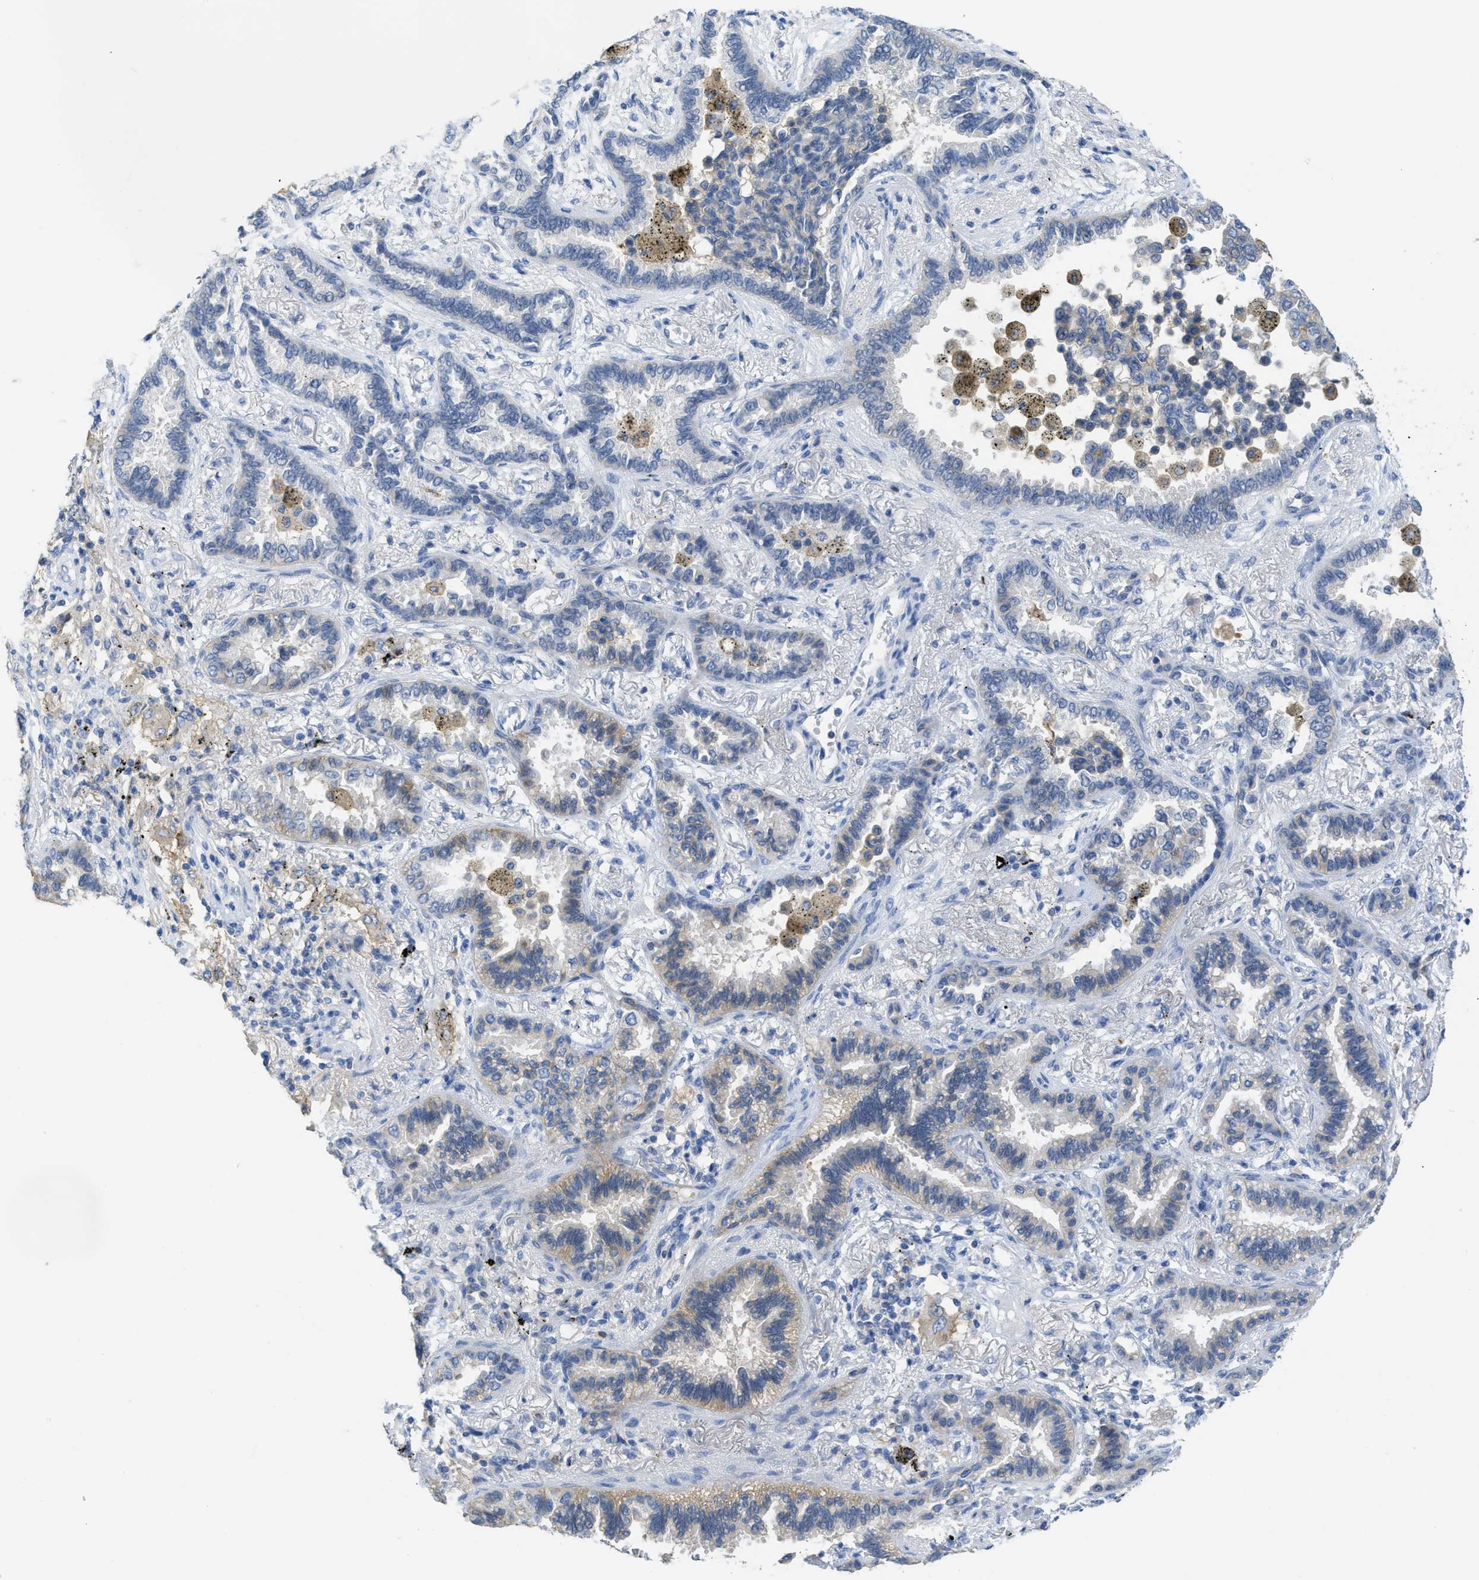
{"staining": {"intensity": "moderate", "quantity": "25%-75%", "location": "cytoplasmic/membranous"}, "tissue": "lung cancer", "cell_type": "Tumor cells", "image_type": "cancer", "snomed": [{"axis": "morphology", "description": "Normal tissue, NOS"}, {"axis": "morphology", "description": "Adenocarcinoma, NOS"}, {"axis": "topography", "description": "Lung"}], "caption": "Adenocarcinoma (lung) stained for a protein (brown) exhibits moderate cytoplasmic/membranous positive positivity in approximately 25%-75% of tumor cells.", "gene": "CNNM4", "patient": {"sex": "male", "age": 59}}